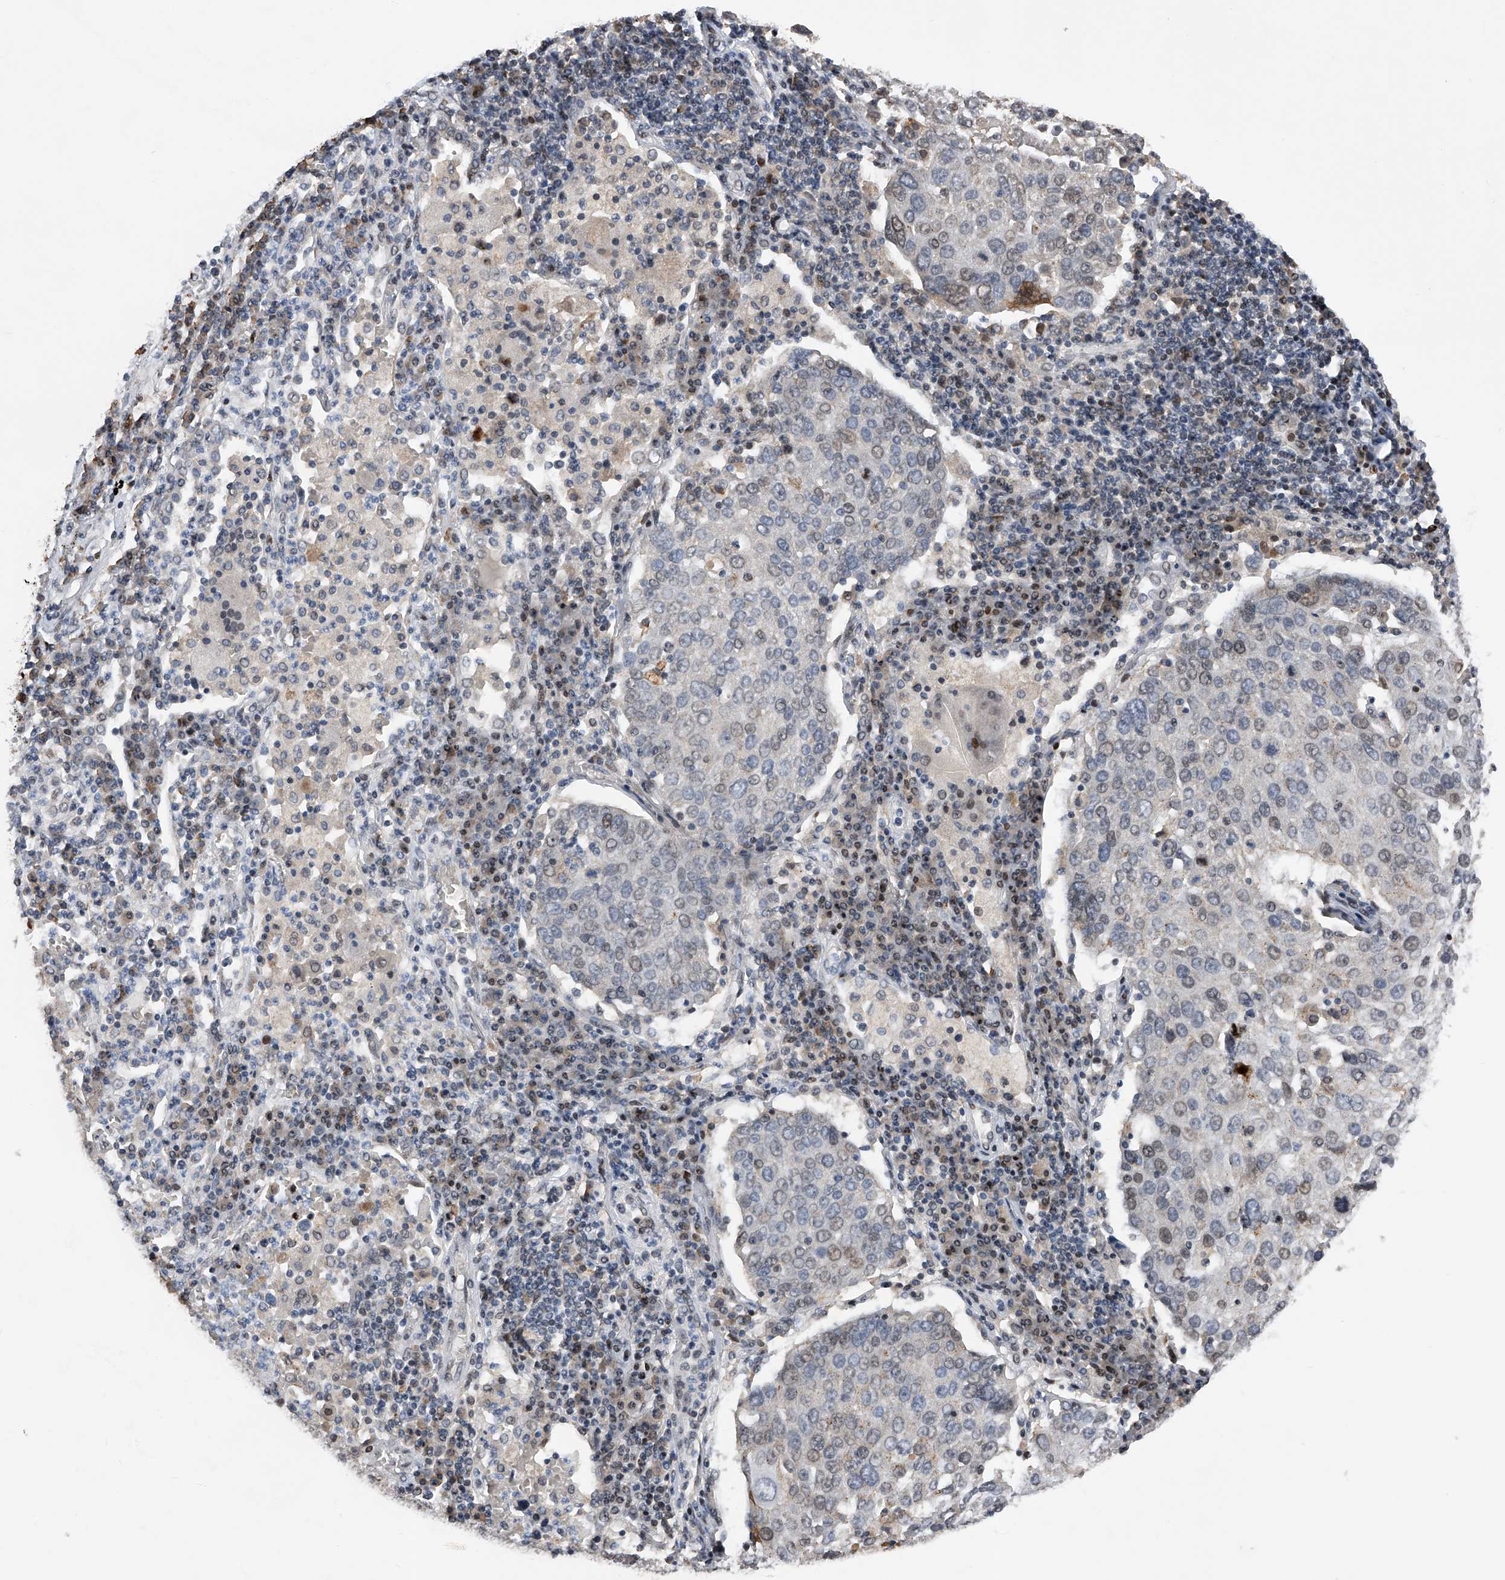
{"staining": {"intensity": "negative", "quantity": "none", "location": "none"}, "tissue": "lung cancer", "cell_type": "Tumor cells", "image_type": "cancer", "snomed": [{"axis": "morphology", "description": "Squamous cell carcinoma, NOS"}, {"axis": "topography", "description": "Lung"}], "caption": "An immunohistochemistry (IHC) micrograph of squamous cell carcinoma (lung) is shown. There is no staining in tumor cells of squamous cell carcinoma (lung).", "gene": "RWDD2A", "patient": {"sex": "male", "age": 65}}